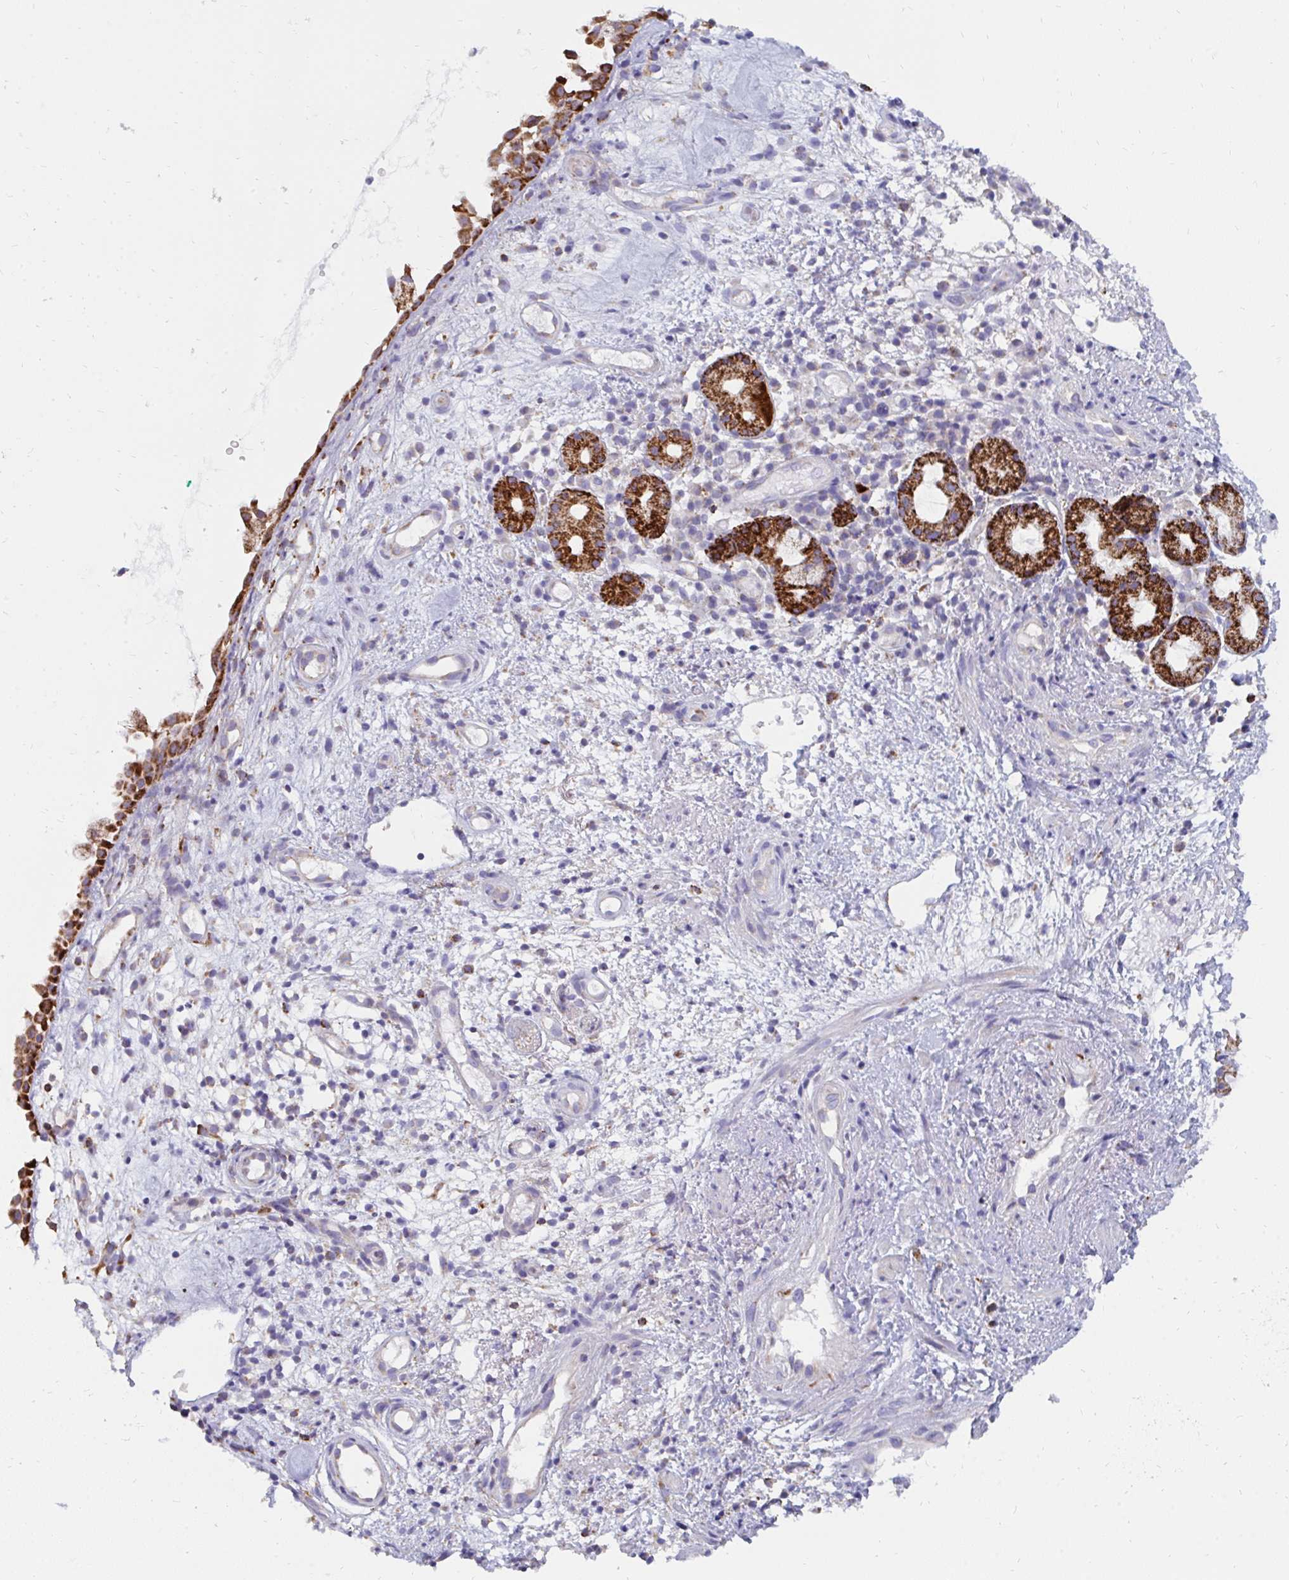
{"staining": {"intensity": "strong", "quantity": ">75%", "location": "cytoplasmic/membranous"}, "tissue": "nasopharynx", "cell_type": "Respiratory epithelial cells", "image_type": "normal", "snomed": [{"axis": "morphology", "description": "Normal tissue, NOS"}, {"axis": "morphology", "description": "Inflammation, NOS"}, {"axis": "topography", "description": "Nasopharynx"}], "caption": "An immunohistochemistry (IHC) photomicrograph of unremarkable tissue is shown. Protein staining in brown shows strong cytoplasmic/membranous positivity in nasopharynx within respiratory epithelial cells. Ihc stains the protein of interest in brown and the nuclei are stained blue.", "gene": "PC", "patient": {"sex": "male", "age": 54}}